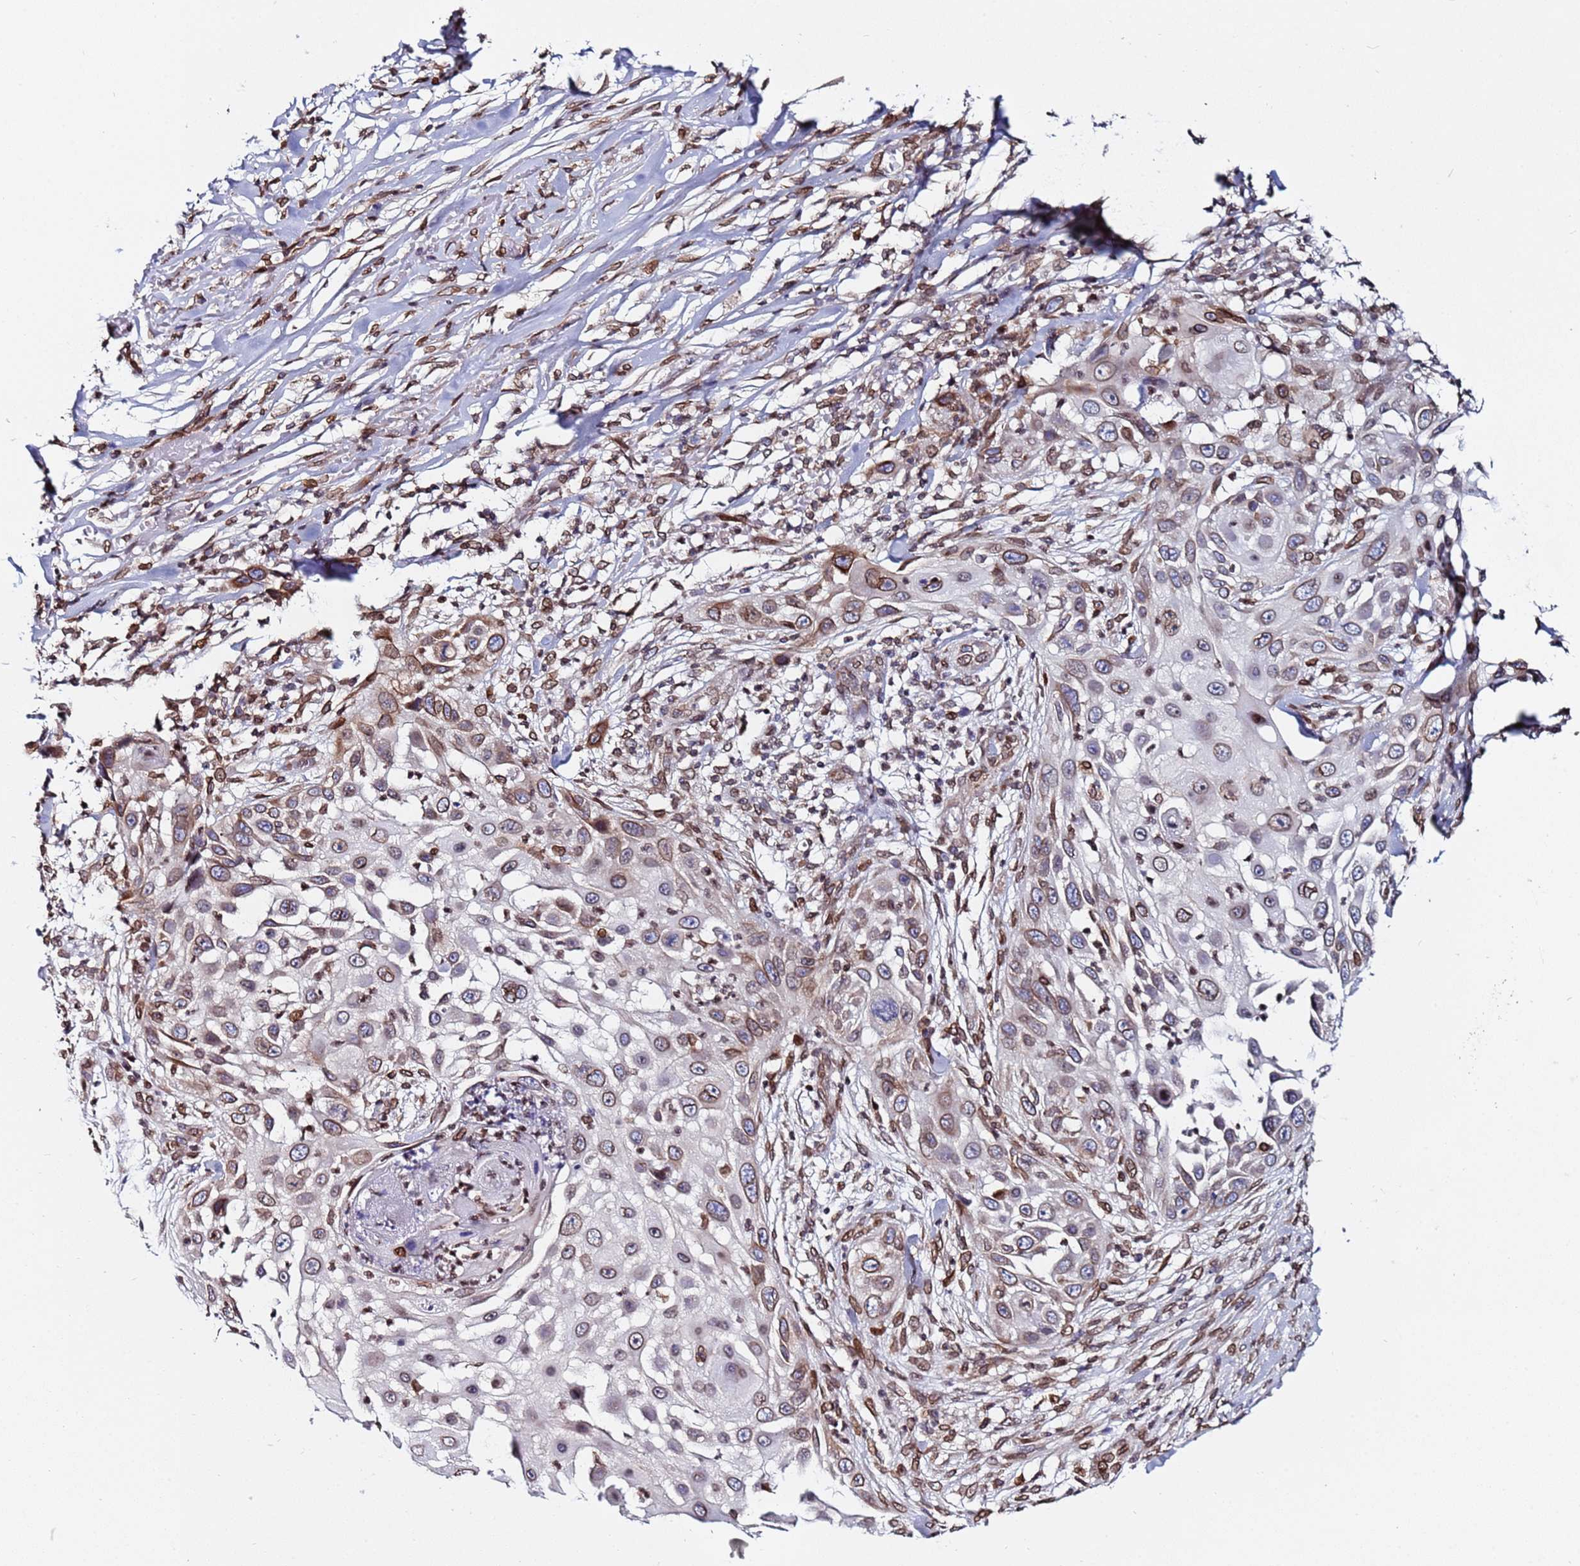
{"staining": {"intensity": "moderate", "quantity": ">75%", "location": "cytoplasmic/membranous,nuclear"}, "tissue": "skin cancer", "cell_type": "Tumor cells", "image_type": "cancer", "snomed": [{"axis": "morphology", "description": "Squamous cell carcinoma, NOS"}, {"axis": "topography", "description": "Skin"}], "caption": "Skin cancer was stained to show a protein in brown. There is medium levels of moderate cytoplasmic/membranous and nuclear positivity in about >75% of tumor cells.", "gene": "TOR1AIP1", "patient": {"sex": "female", "age": 44}}